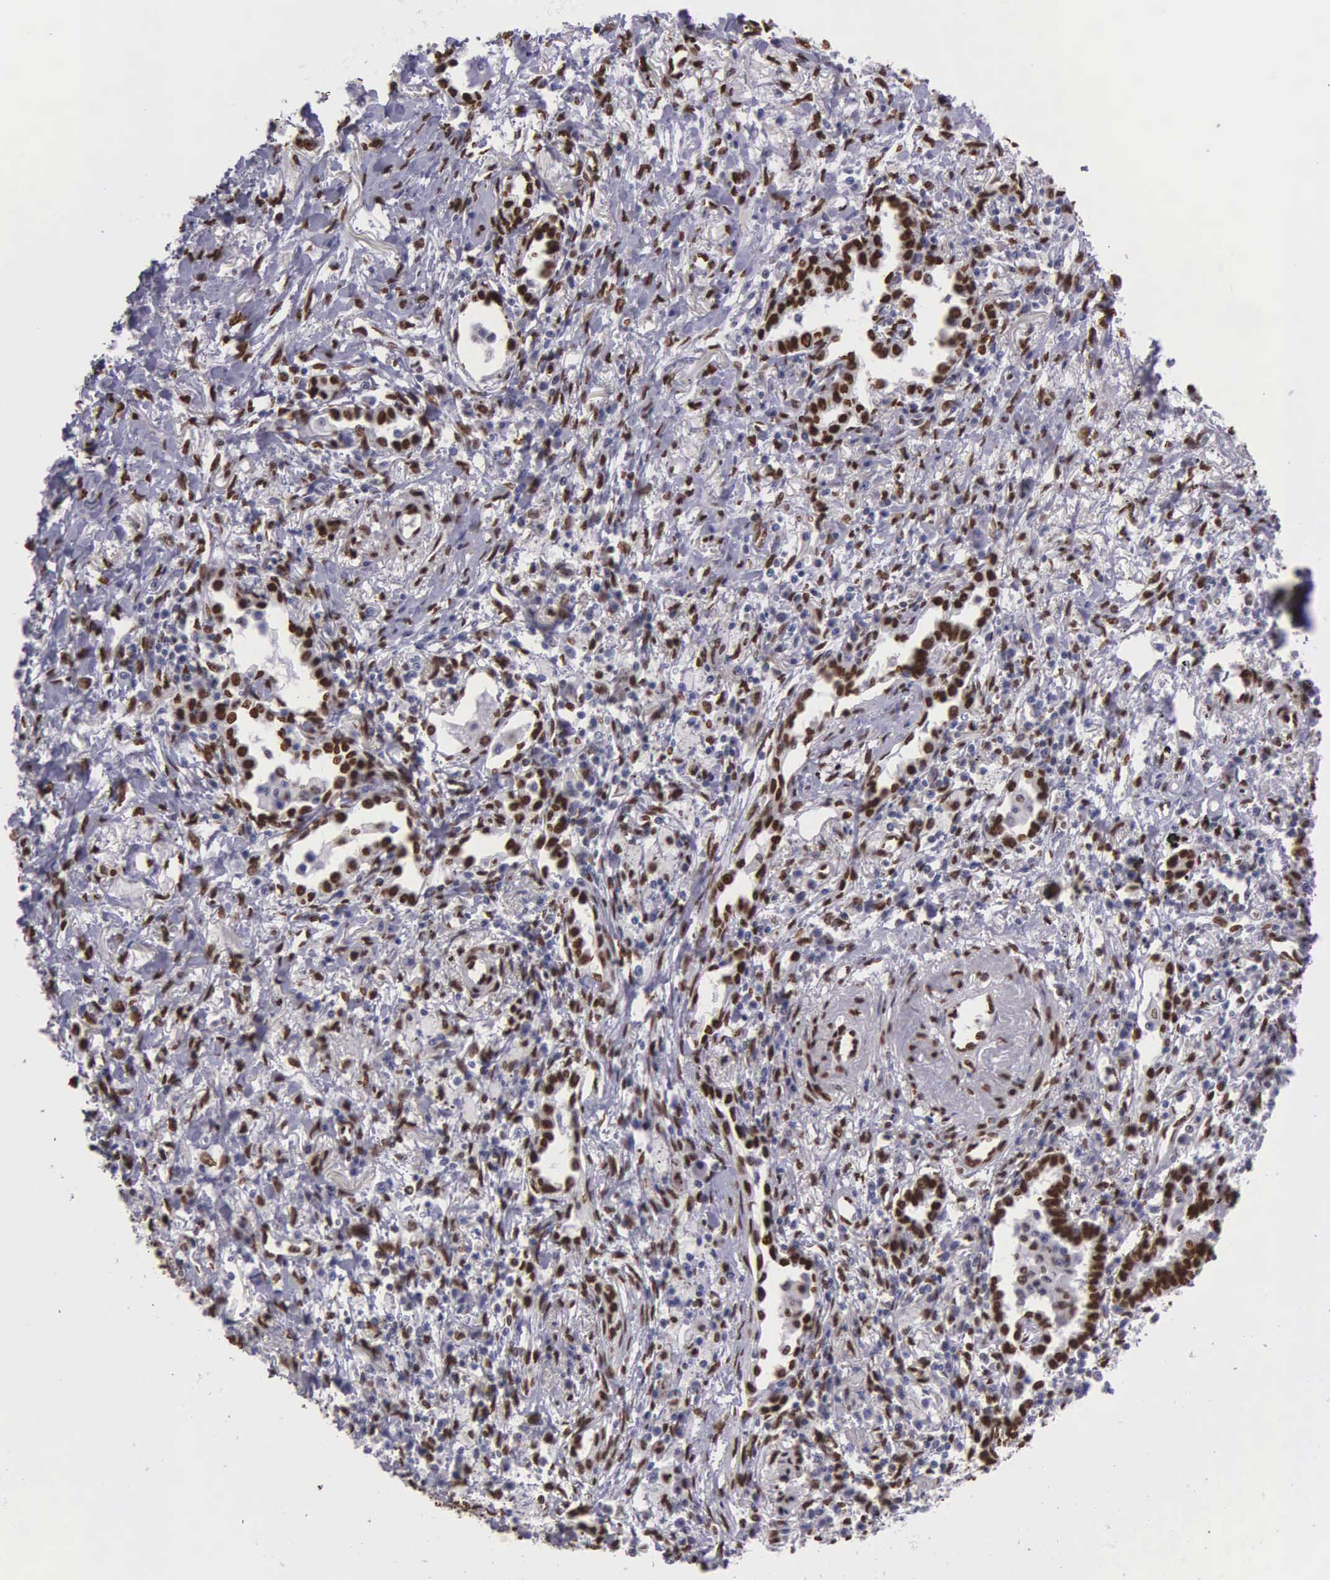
{"staining": {"intensity": "strong", "quantity": ">75%", "location": "nuclear"}, "tissue": "lung cancer", "cell_type": "Tumor cells", "image_type": "cancer", "snomed": [{"axis": "morphology", "description": "Adenocarcinoma, NOS"}, {"axis": "topography", "description": "Lung"}], "caption": "DAB immunohistochemical staining of human adenocarcinoma (lung) shows strong nuclear protein positivity in approximately >75% of tumor cells.", "gene": "H1-0", "patient": {"sex": "male", "age": 60}}